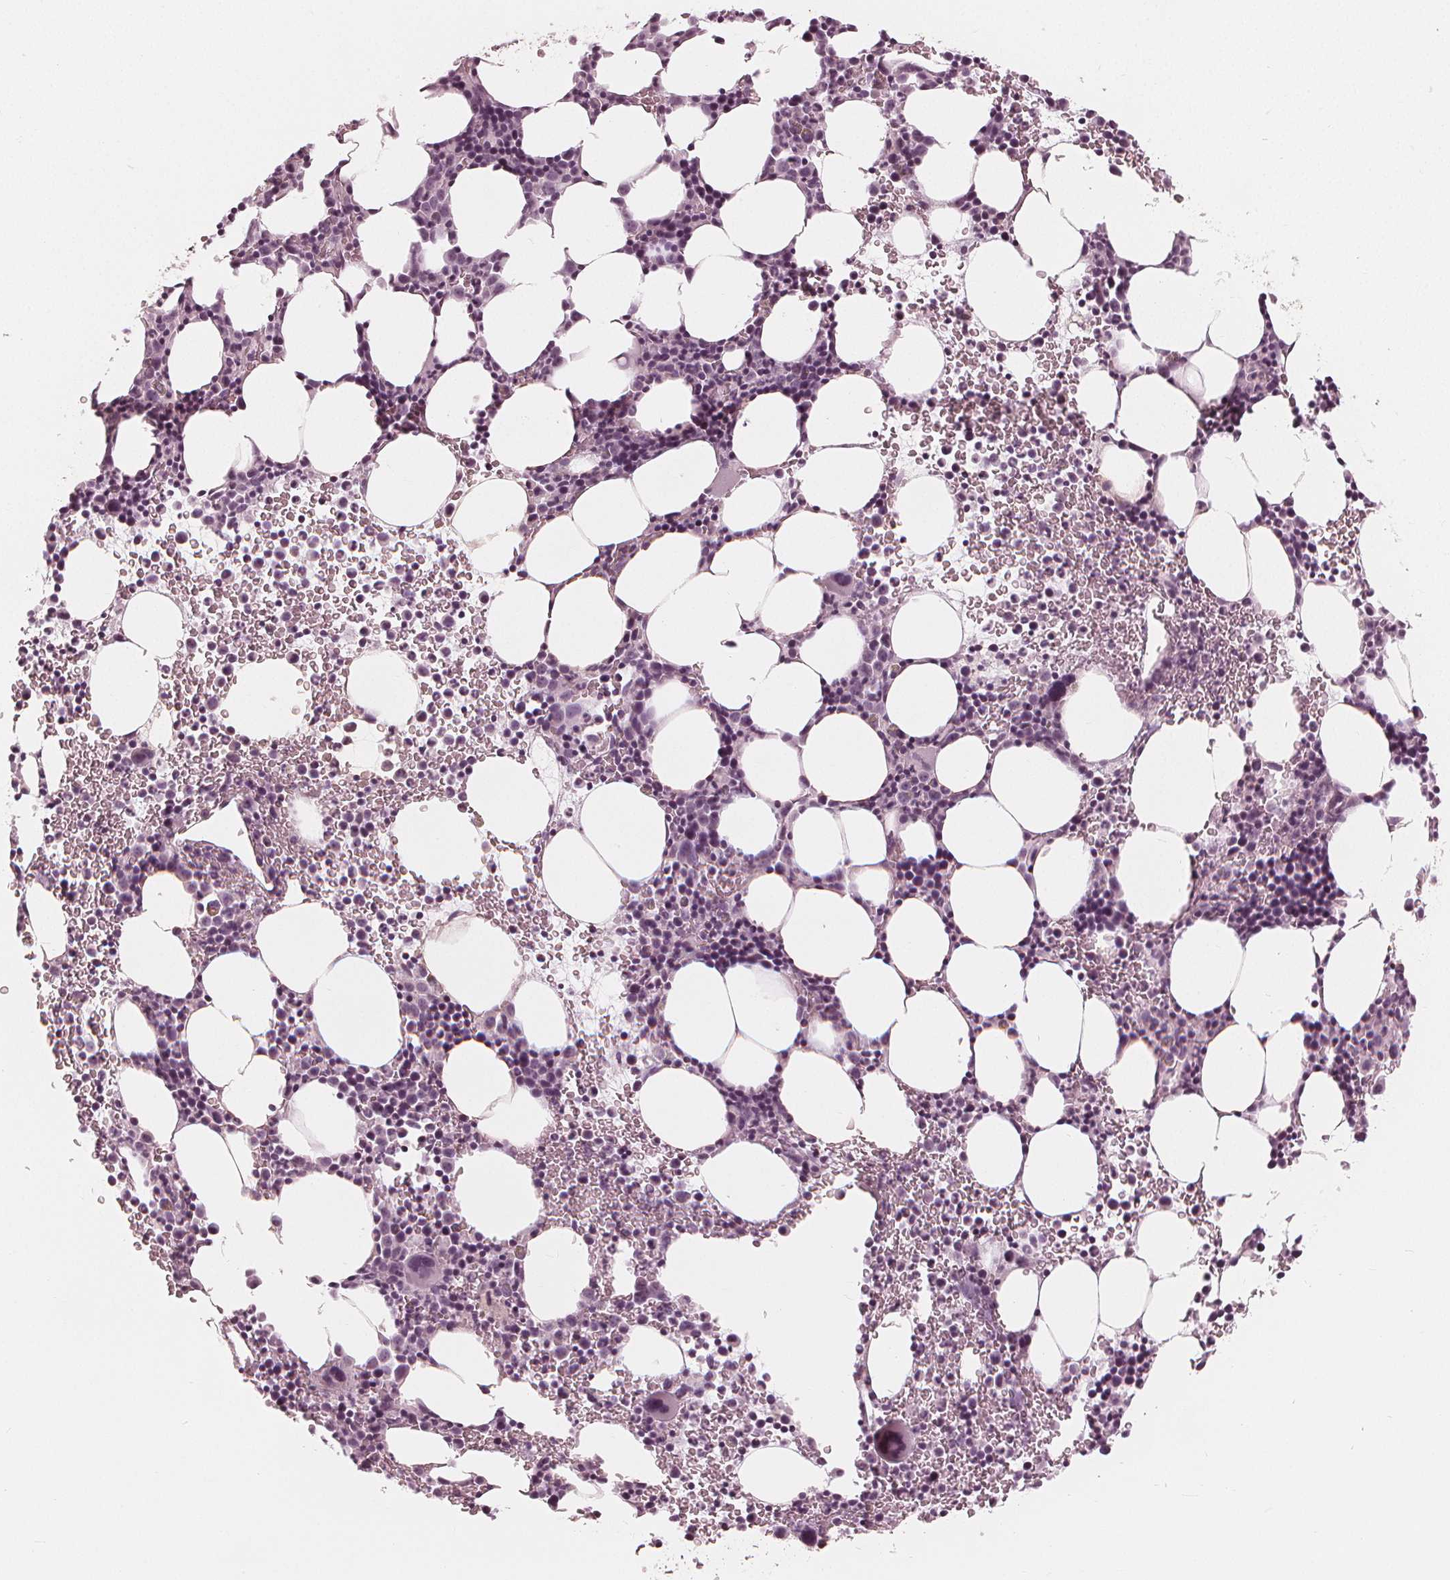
{"staining": {"intensity": "negative", "quantity": "none", "location": "none"}, "tissue": "bone marrow", "cell_type": "Hematopoietic cells", "image_type": "normal", "snomed": [{"axis": "morphology", "description": "Normal tissue, NOS"}, {"axis": "topography", "description": "Bone marrow"}], "caption": "This is an IHC image of unremarkable human bone marrow. There is no positivity in hematopoietic cells.", "gene": "PAEP", "patient": {"sex": "male", "age": 58}}